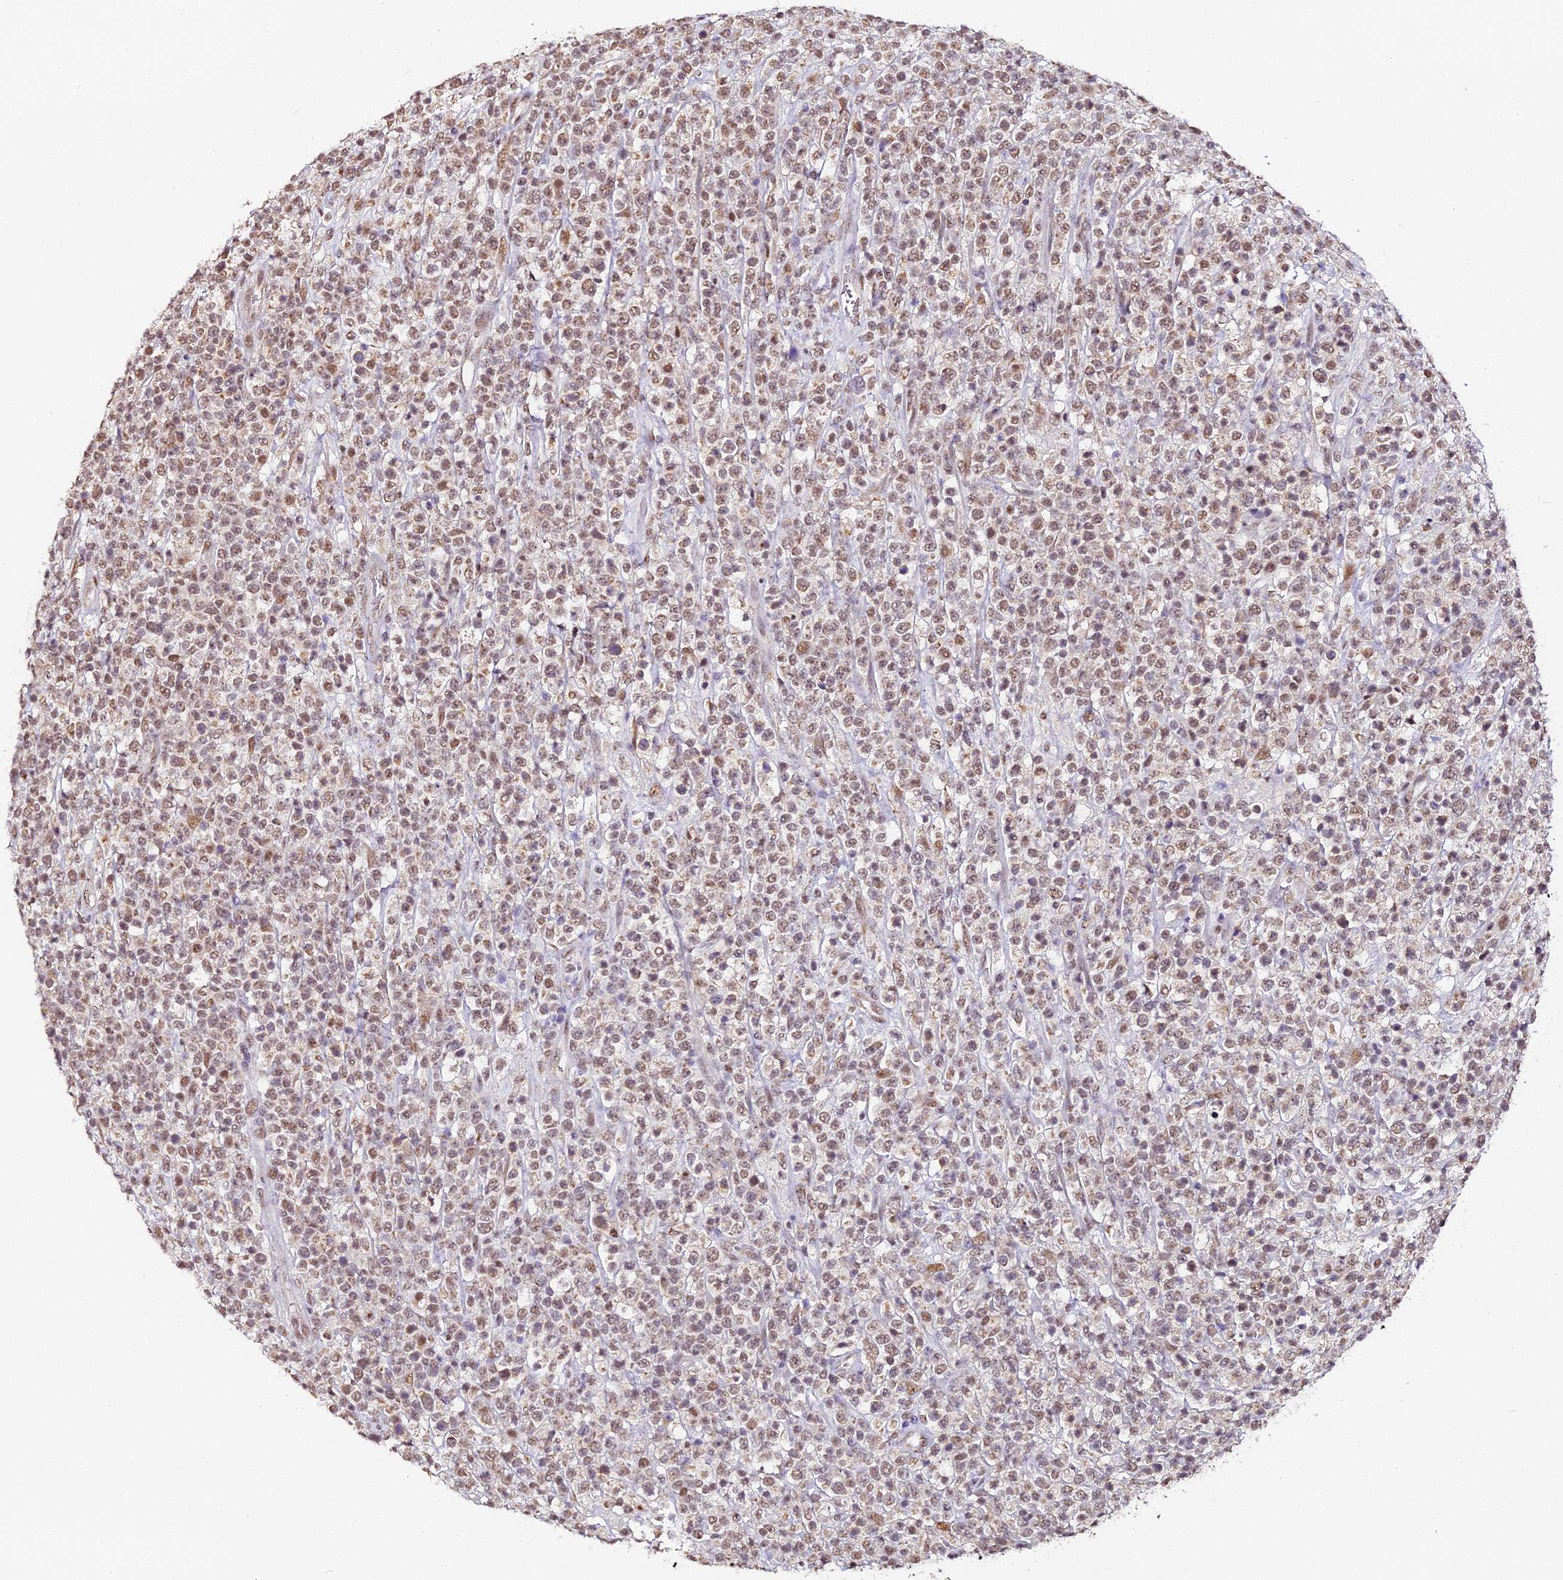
{"staining": {"intensity": "weak", "quantity": ">75%", "location": "nuclear"}, "tissue": "lymphoma", "cell_type": "Tumor cells", "image_type": "cancer", "snomed": [{"axis": "morphology", "description": "Malignant lymphoma, non-Hodgkin's type, High grade"}, {"axis": "topography", "description": "Colon"}], "caption": "DAB (3,3'-diaminobenzidine) immunohistochemical staining of malignant lymphoma, non-Hodgkin's type (high-grade) exhibits weak nuclear protein expression in approximately >75% of tumor cells.", "gene": "NCBP1", "patient": {"sex": "female", "age": 53}}